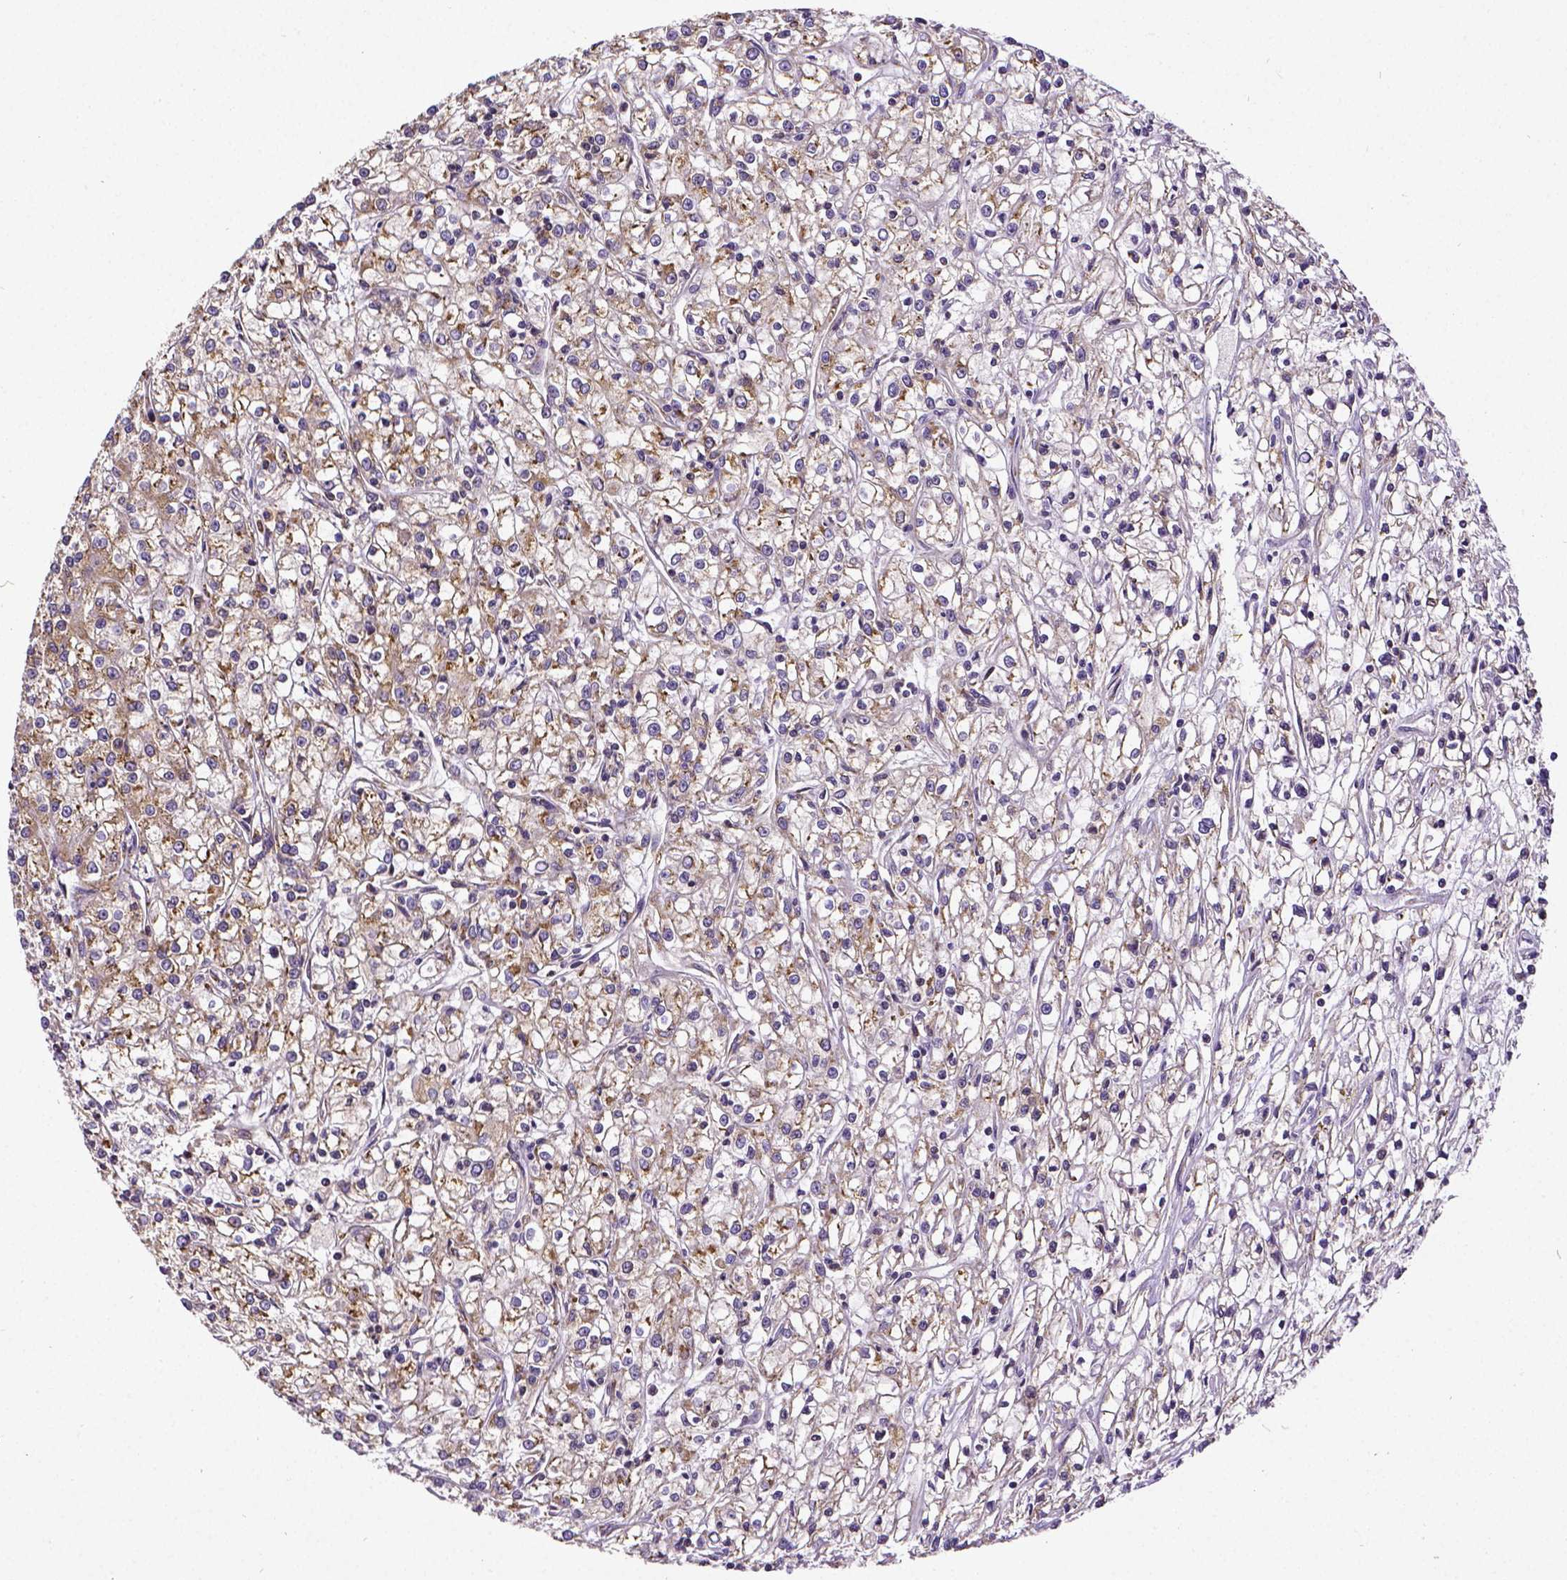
{"staining": {"intensity": "weak", "quantity": "25%-75%", "location": "cytoplasmic/membranous"}, "tissue": "renal cancer", "cell_type": "Tumor cells", "image_type": "cancer", "snomed": [{"axis": "morphology", "description": "Adenocarcinoma, NOS"}, {"axis": "topography", "description": "Kidney"}], "caption": "The immunohistochemical stain labels weak cytoplasmic/membranous staining in tumor cells of renal cancer (adenocarcinoma) tissue.", "gene": "MTDH", "patient": {"sex": "female", "age": 59}}